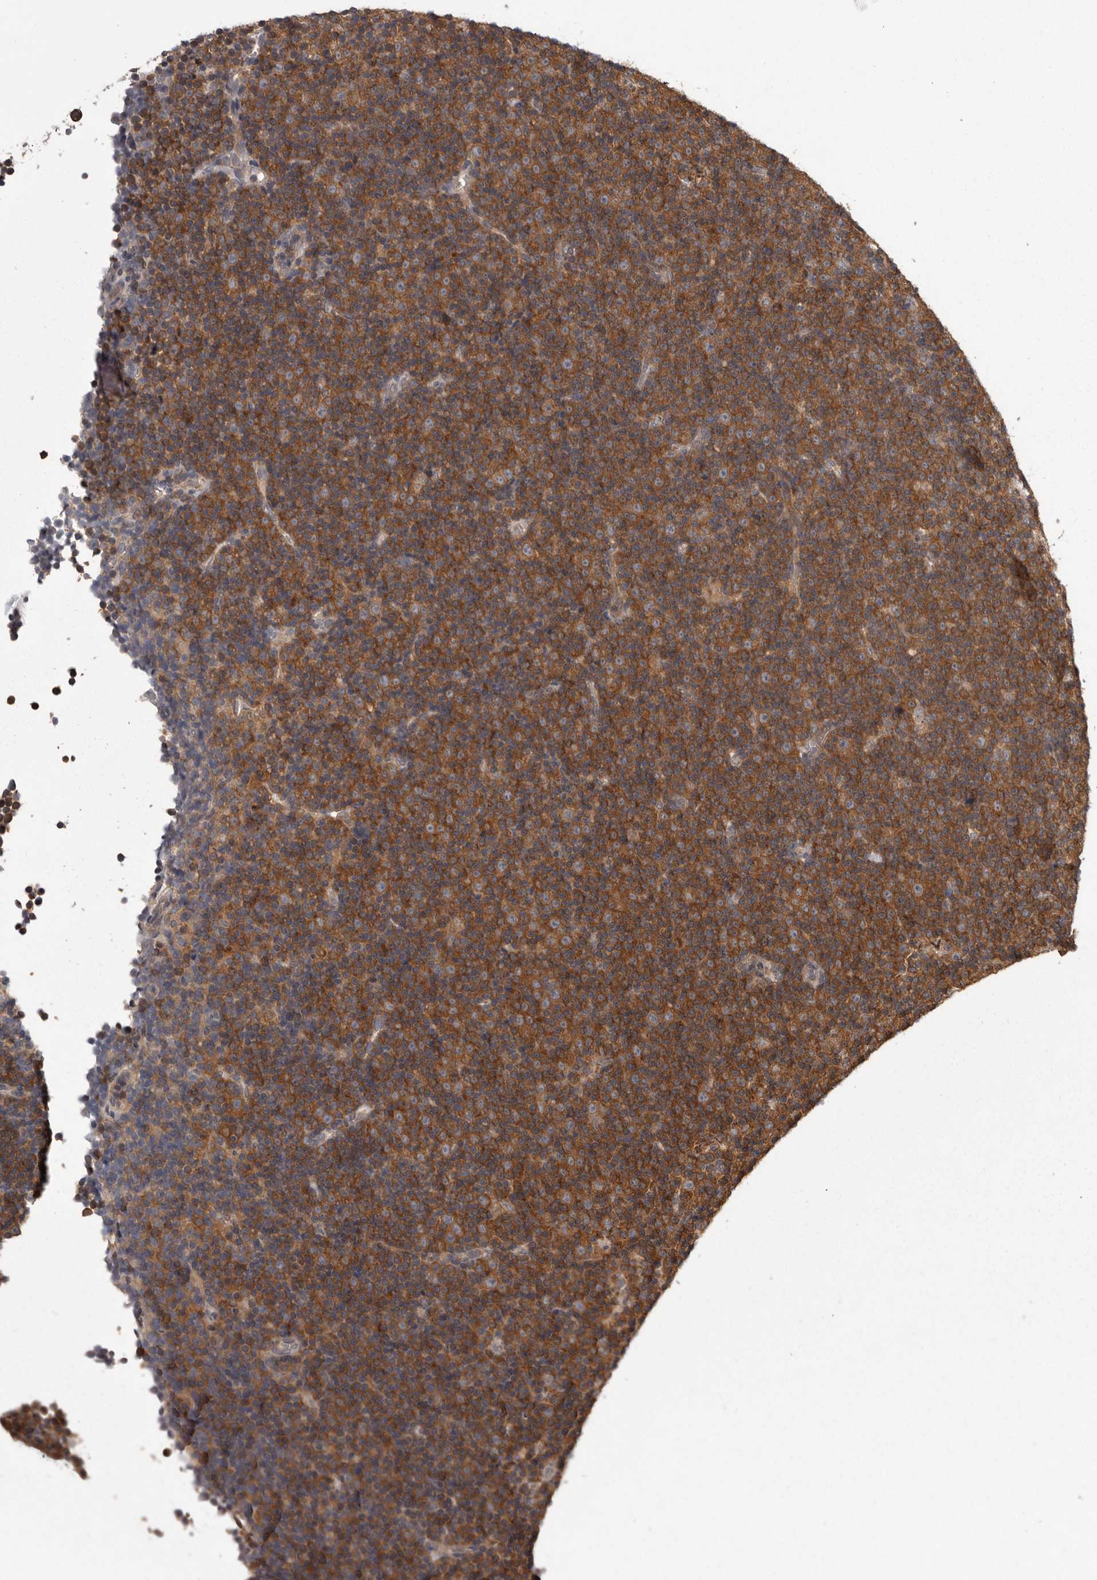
{"staining": {"intensity": "strong", "quantity": ">75%", "location": "cytoplasmic/membranous"}, "tissue": "lymphoma", "cell_type": "Tumor cells", "image_type": "cancer", "snomed": [{"axis": "morphology", "description": "Malignant lymphoma, non-Hodgkin's type, Low grade"}, {"axis": "topography", "description": "Lymph node"}], "caption": "Immunohistochemical staining of human lymphoma exhibits high levels of strong cytoplasmic/membranous expression in approximately >75% of tumor cells.", "gene": "DARS1", "patient": {"sex": "female", "age": 67}}